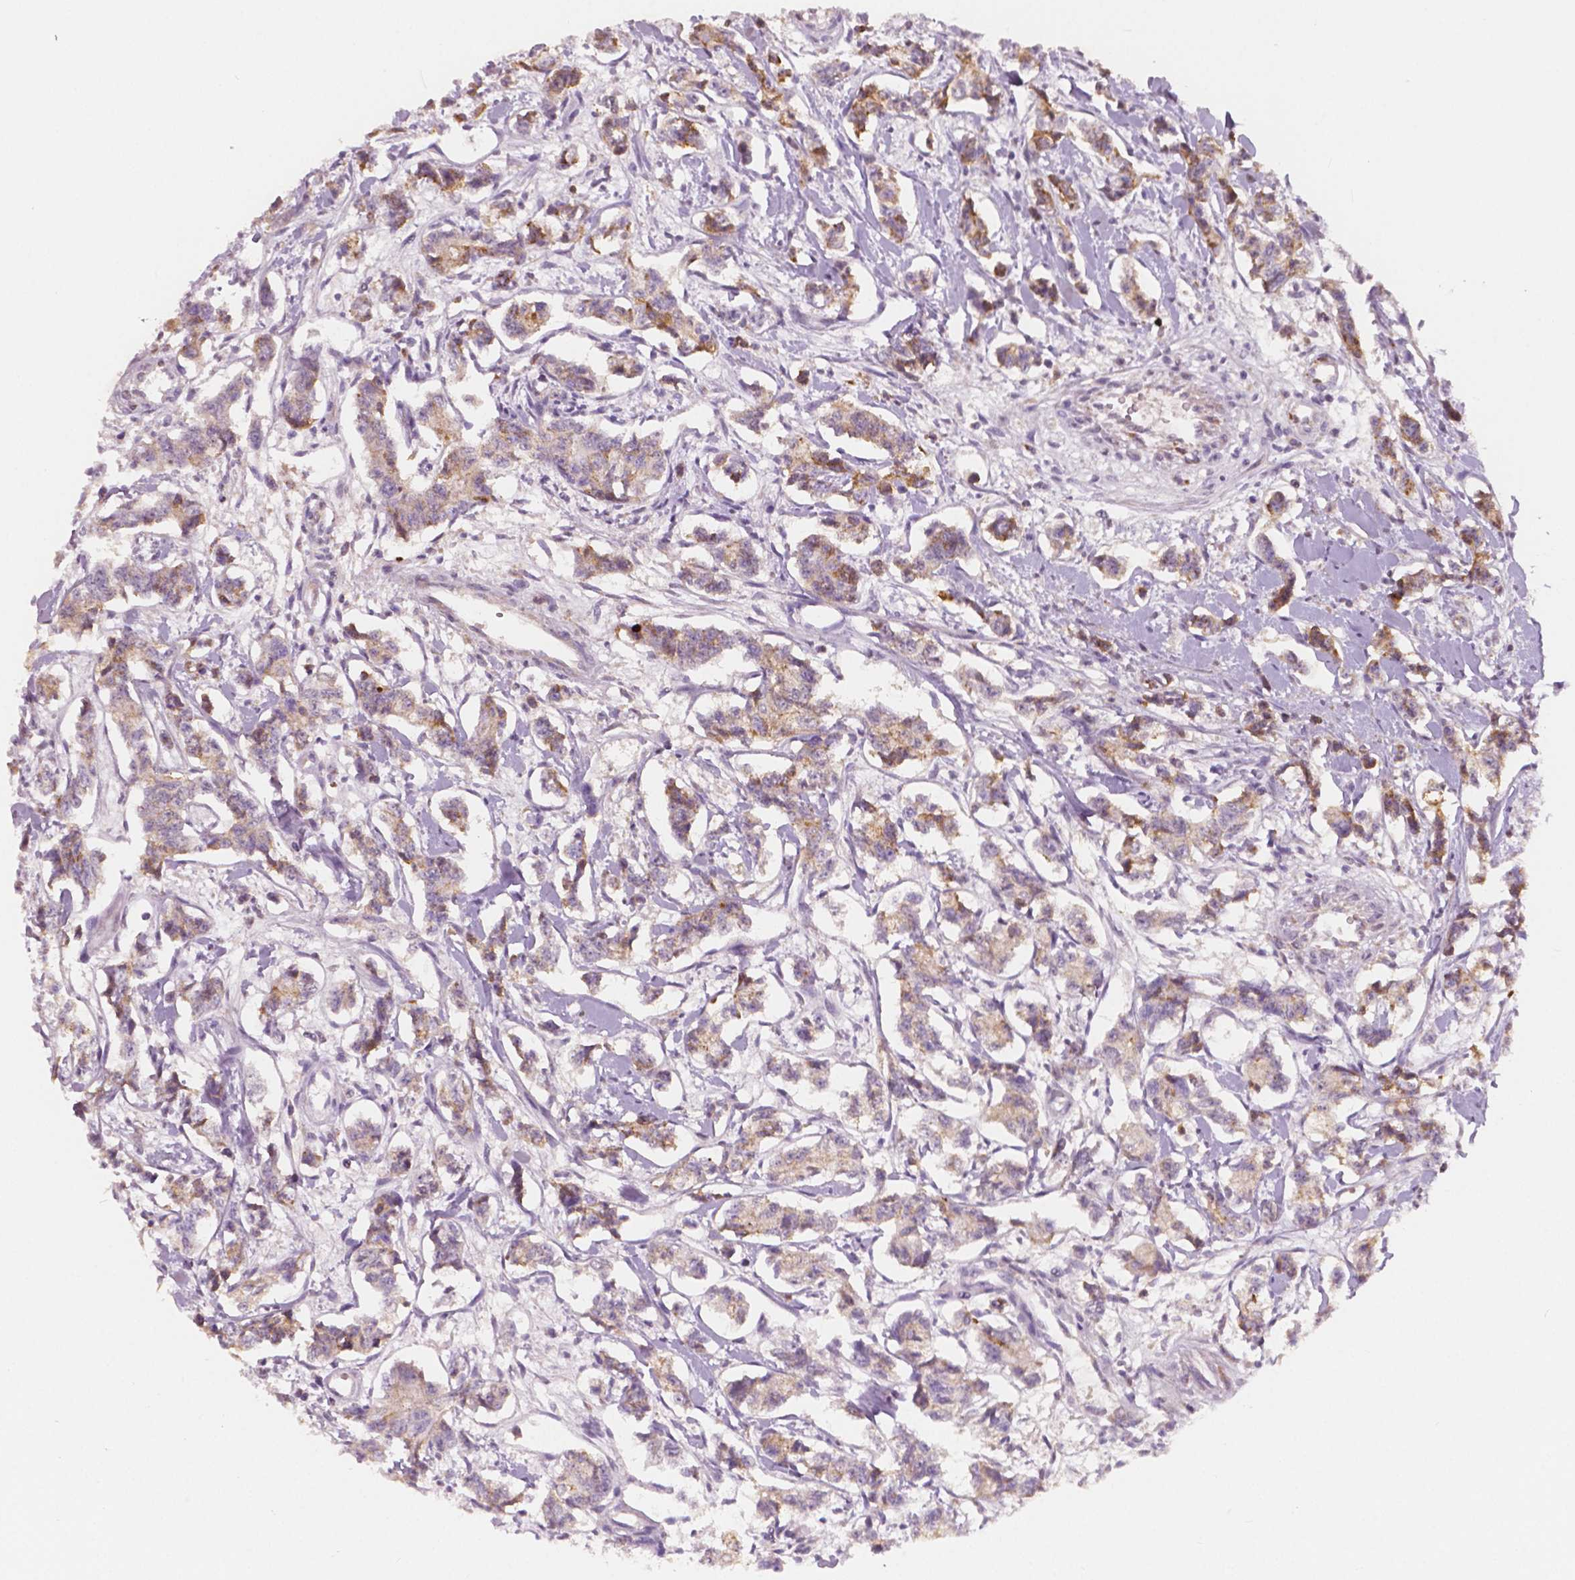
{"staining": {"intensity": "moderate", "quantity": "<25%", "location": "cytoplasmic/membranous"}, "tissue": "carcinoid", "cell_type": "Tumor cells", "image_type": "cancer", "snomed": [{"axis": "morphology", "description": "Carcinoid, malignant, NOS"}, {"axis": "topography", "description": "Kidney"}], "caption": "Immunohistochemical staining of carcinoid displays low levels of moderate cytoplasmic/membranous positivity in about <25% of tumor cells.", "gene": "APOA4", "patient": {"sex": "female", "age": 41}}